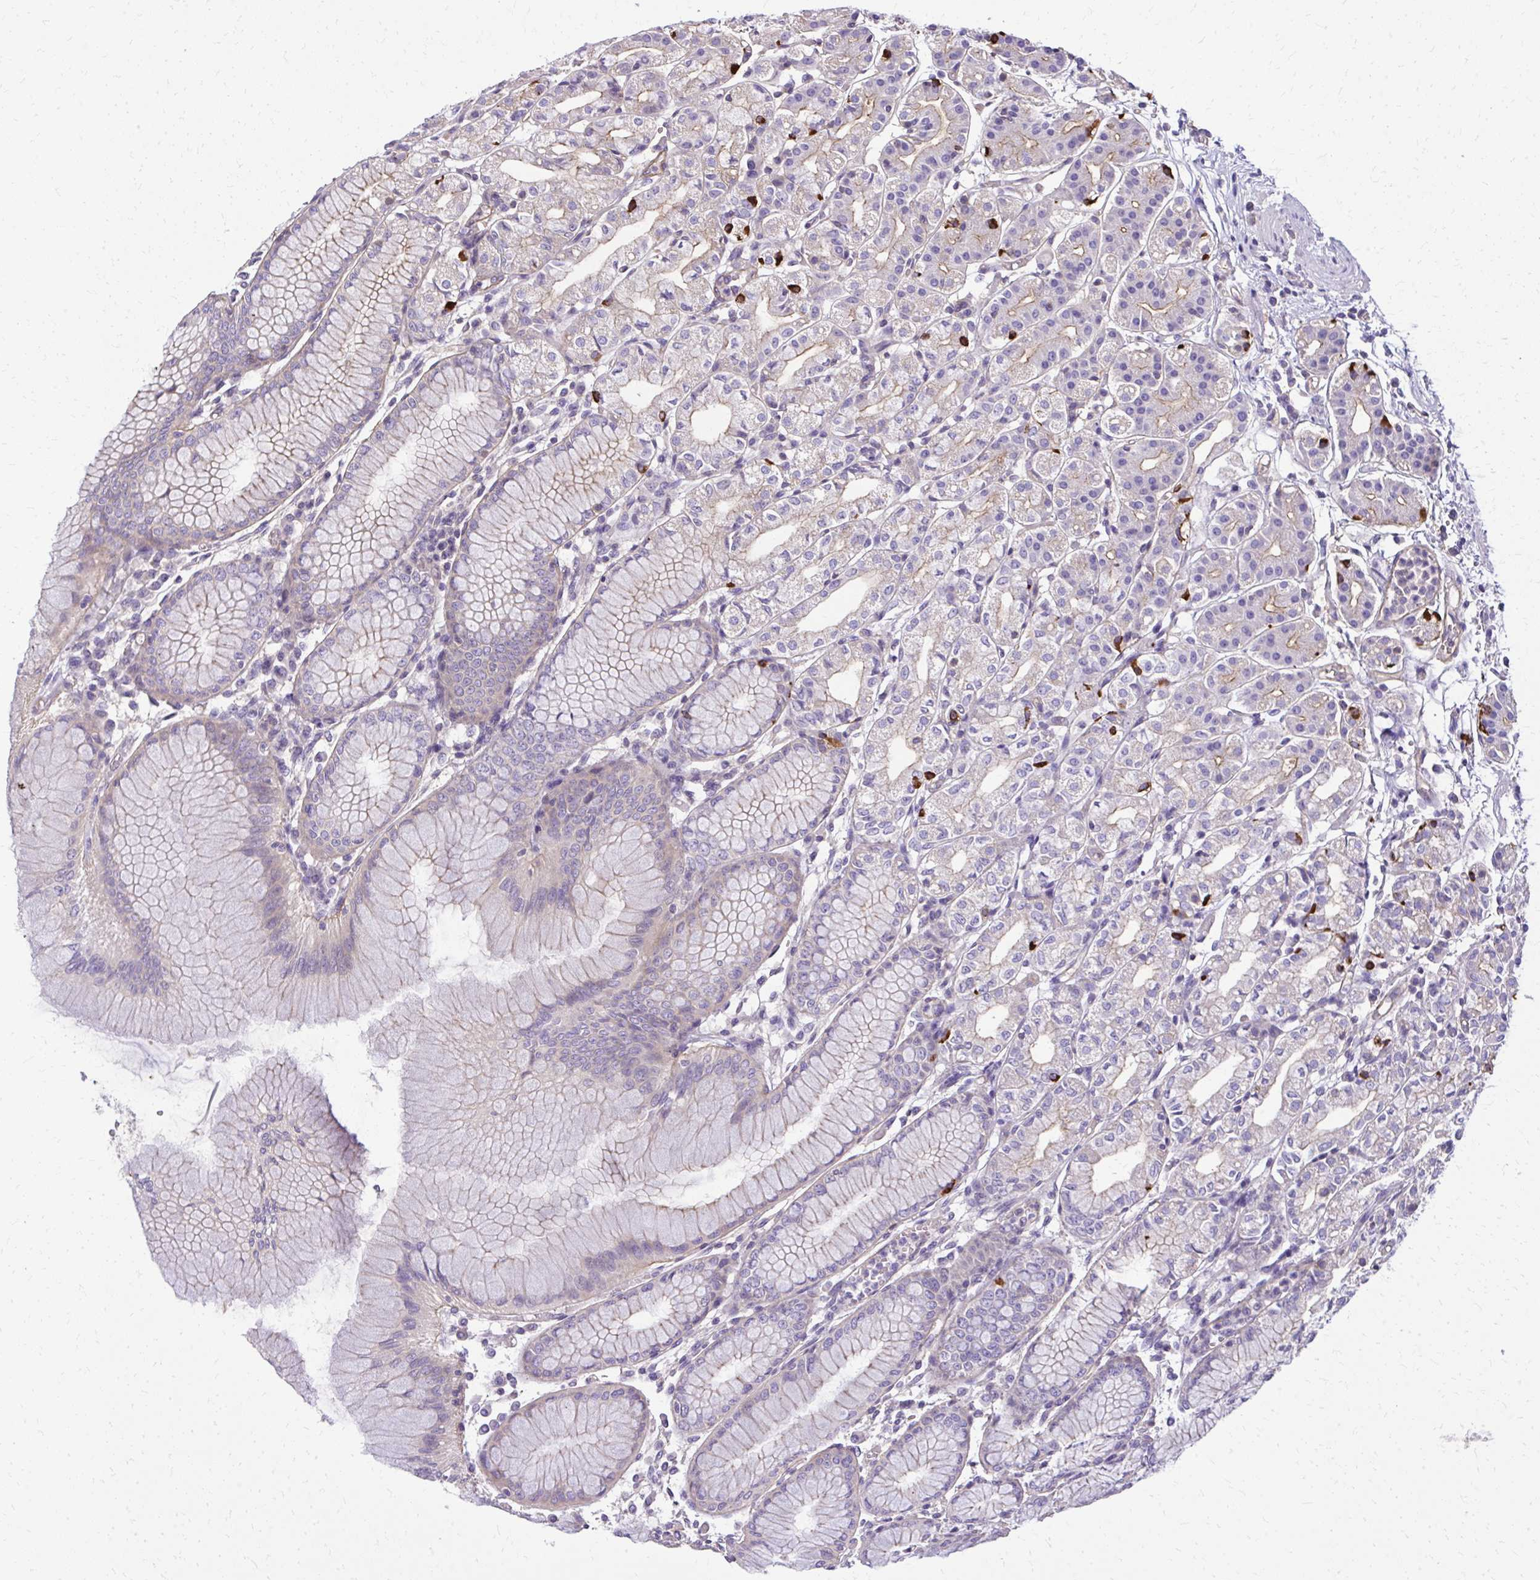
{"staining": {"intensity": "strong", "quantity": "<25%", "location": "cytoplasmic/membranous"}, "tissue": "stomach", "cell_type": "Glandular cells", "image_type": "normal", "snomed": [{"axis": "morphology", "description": "Normal tissue, NOS"}, {"axis": "topography", "description": "Stomach"}], "caption": "Glandular cells reveal medium levels of strong cytoplasmic/membranous staining in about <25% of cells in normal stomach. The staining is performed using DAB (3,3'-diaminobenzidine) brown chromogen to label protein expression. The nuclei are counter-stained blue using hematoxylin.", "gene": "RUNDC3B", "patient": {"sex": "female", "age": 57}}